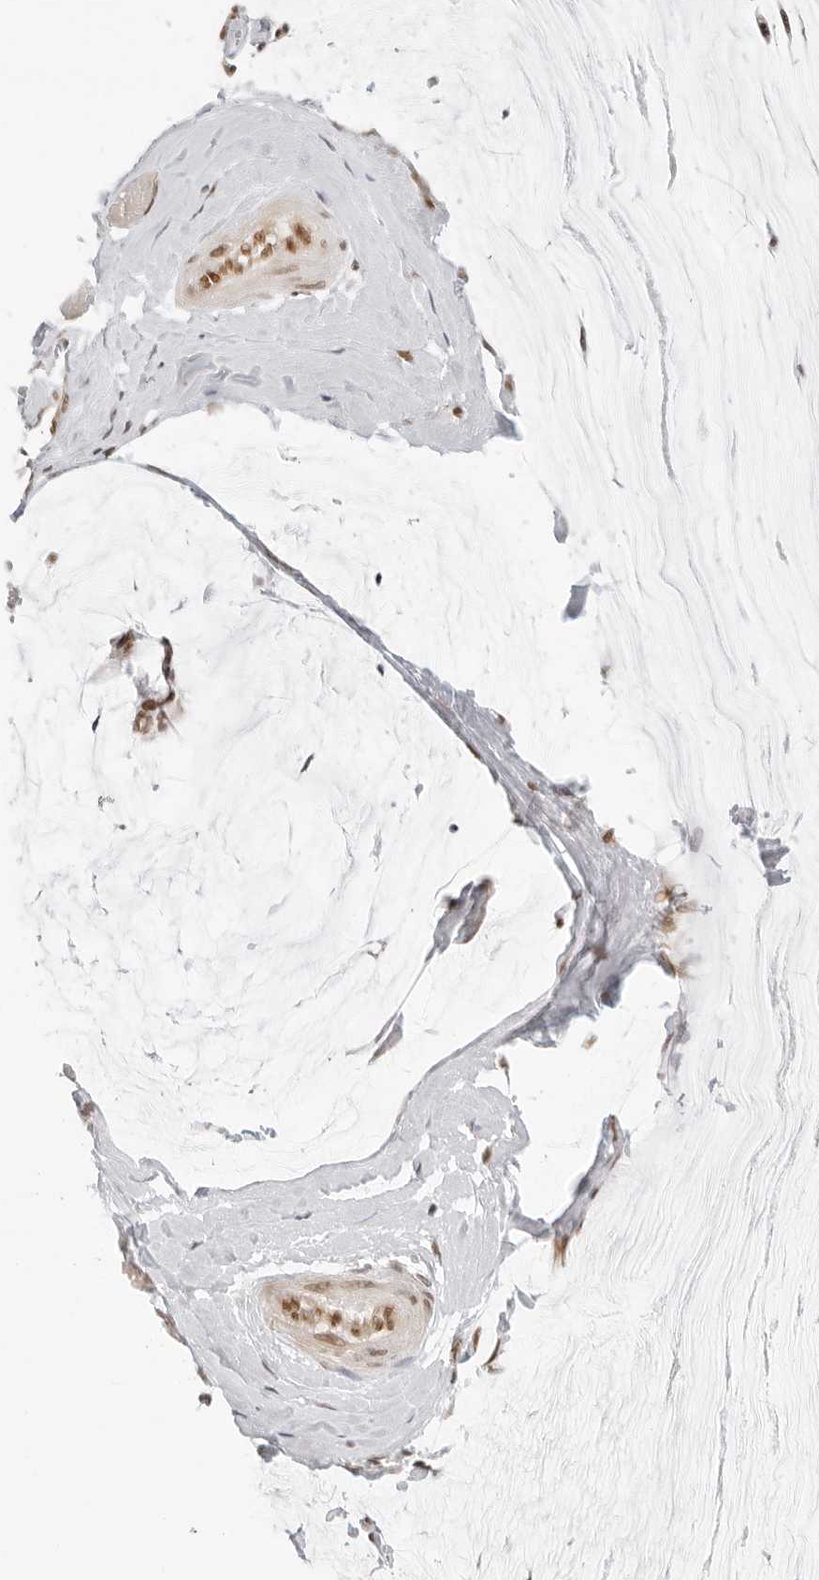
{"staining": {"intensity": "strong", "quantity": ">75%", "location": "nuclear"}, "tissue": "ovarian cancer", "cell_type": "Tumor cells", "image_type": "cancer", "snomed": [{"axis": "morphology", "description": "Cystadenocarcinoma, mucinous, NOS"}, {"axis": "topography", "description": "Ovary"}], "caption": "DAB (3,3'-diaminobenzidine) immunohistochemical staining of ovarian cancer (mucinous cystadenocarcinoma) reveals strong nuclear protein positivity in approximately >75% of tumor cells.", "gene": "RCC1", "patient": {"sex": "female", "age": 39}}